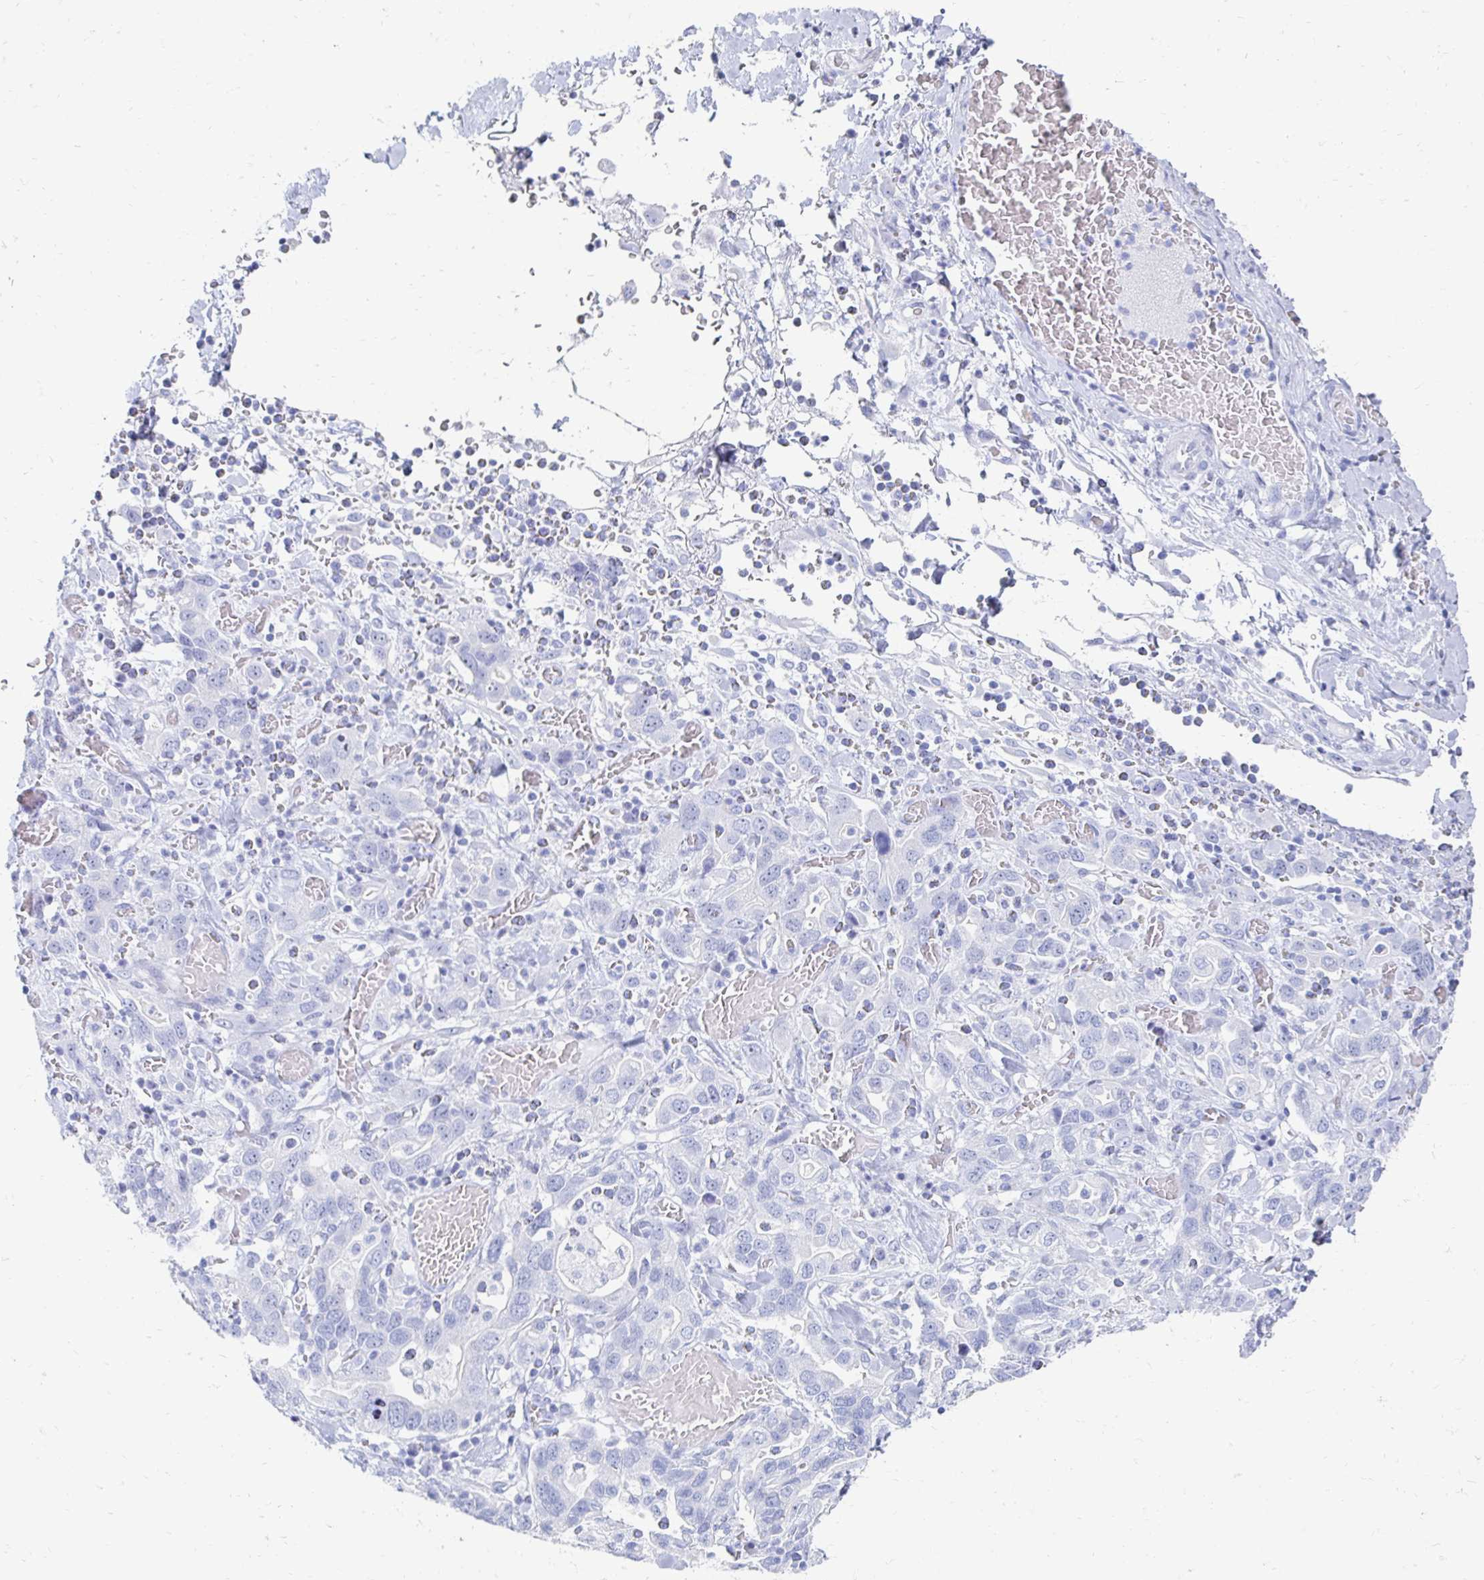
{"staining": {"intensity": "negative", "quantity": "none", "location": "none"}, "tissue": "stomach cancer", "cell_type": "Tumor cells", "image_type": "cancer", "snomed": [{"axis": "morphology", "description": "Adenocarcinoma, NOS"}, {"axis": "topography", "description": "Stomach, upper"}, {"axis": "topography", "description": "Stomach"}], "caption": "Stomach cancer (adenocarcinoma) was stained to show a protein in brown. There is no significant expression in tumor cells.", "gene": "CST6", "patient": {"sex": "male", "age": 62}}